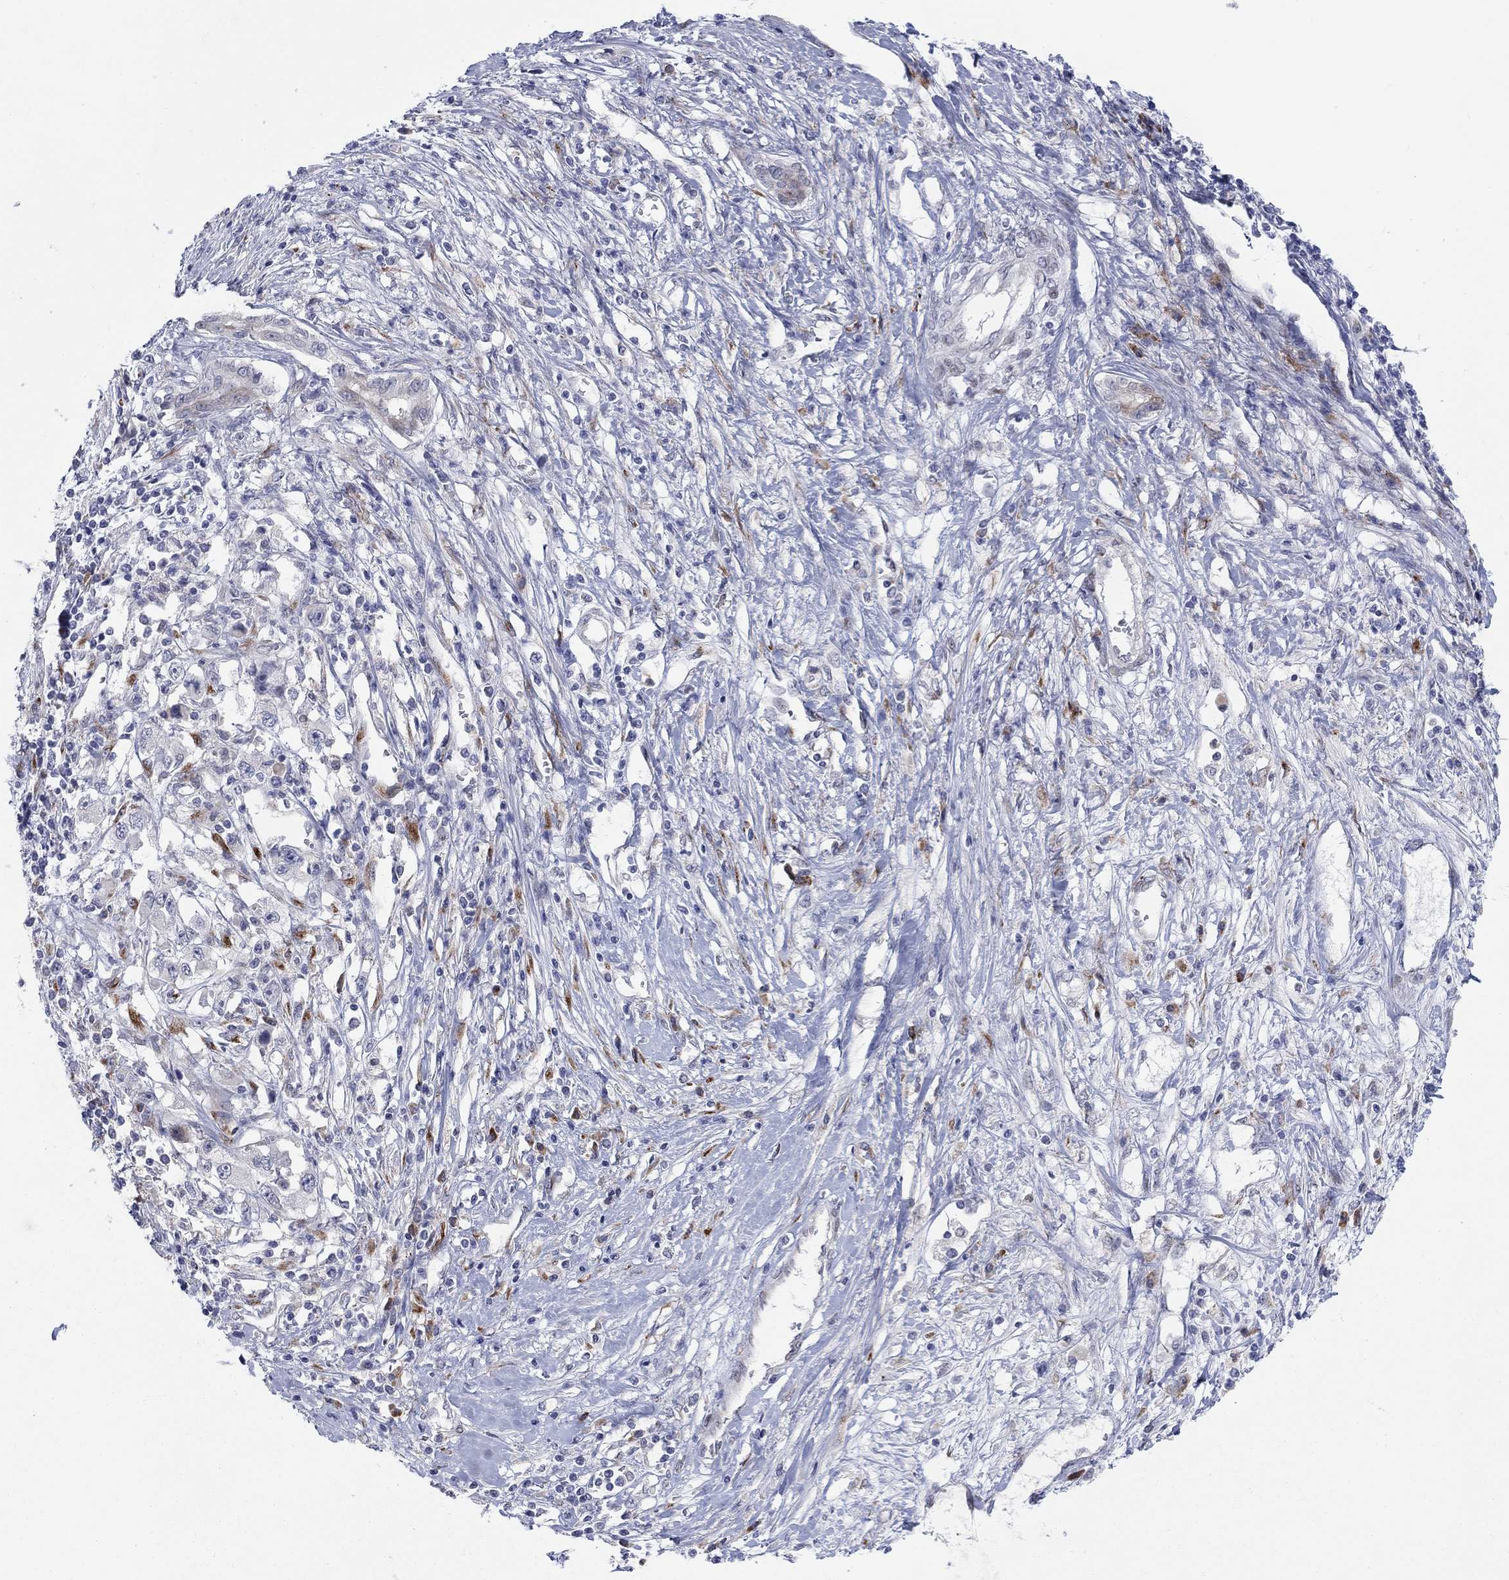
{"staining": {"intensity": "negative", "quantity": "none", "location": "none"}, "tissue": "liver cancer", "cell_type": "Tumor cells", "image_type": "cancer", "snomed": [{"axis": "morphology", "description": "Adenocarcinoma, NOS"}, {"axis": "morphology", "description": "Cholangiocarcinoma"}, {"axis": "topography", "description": "Liver"}], "caption": "Image shows no significant protein positivity in tumor cells of cholangiocarcinoma (liver).", "gene": "TTC21B", "patient": {"sex": "male", "age": 64}}